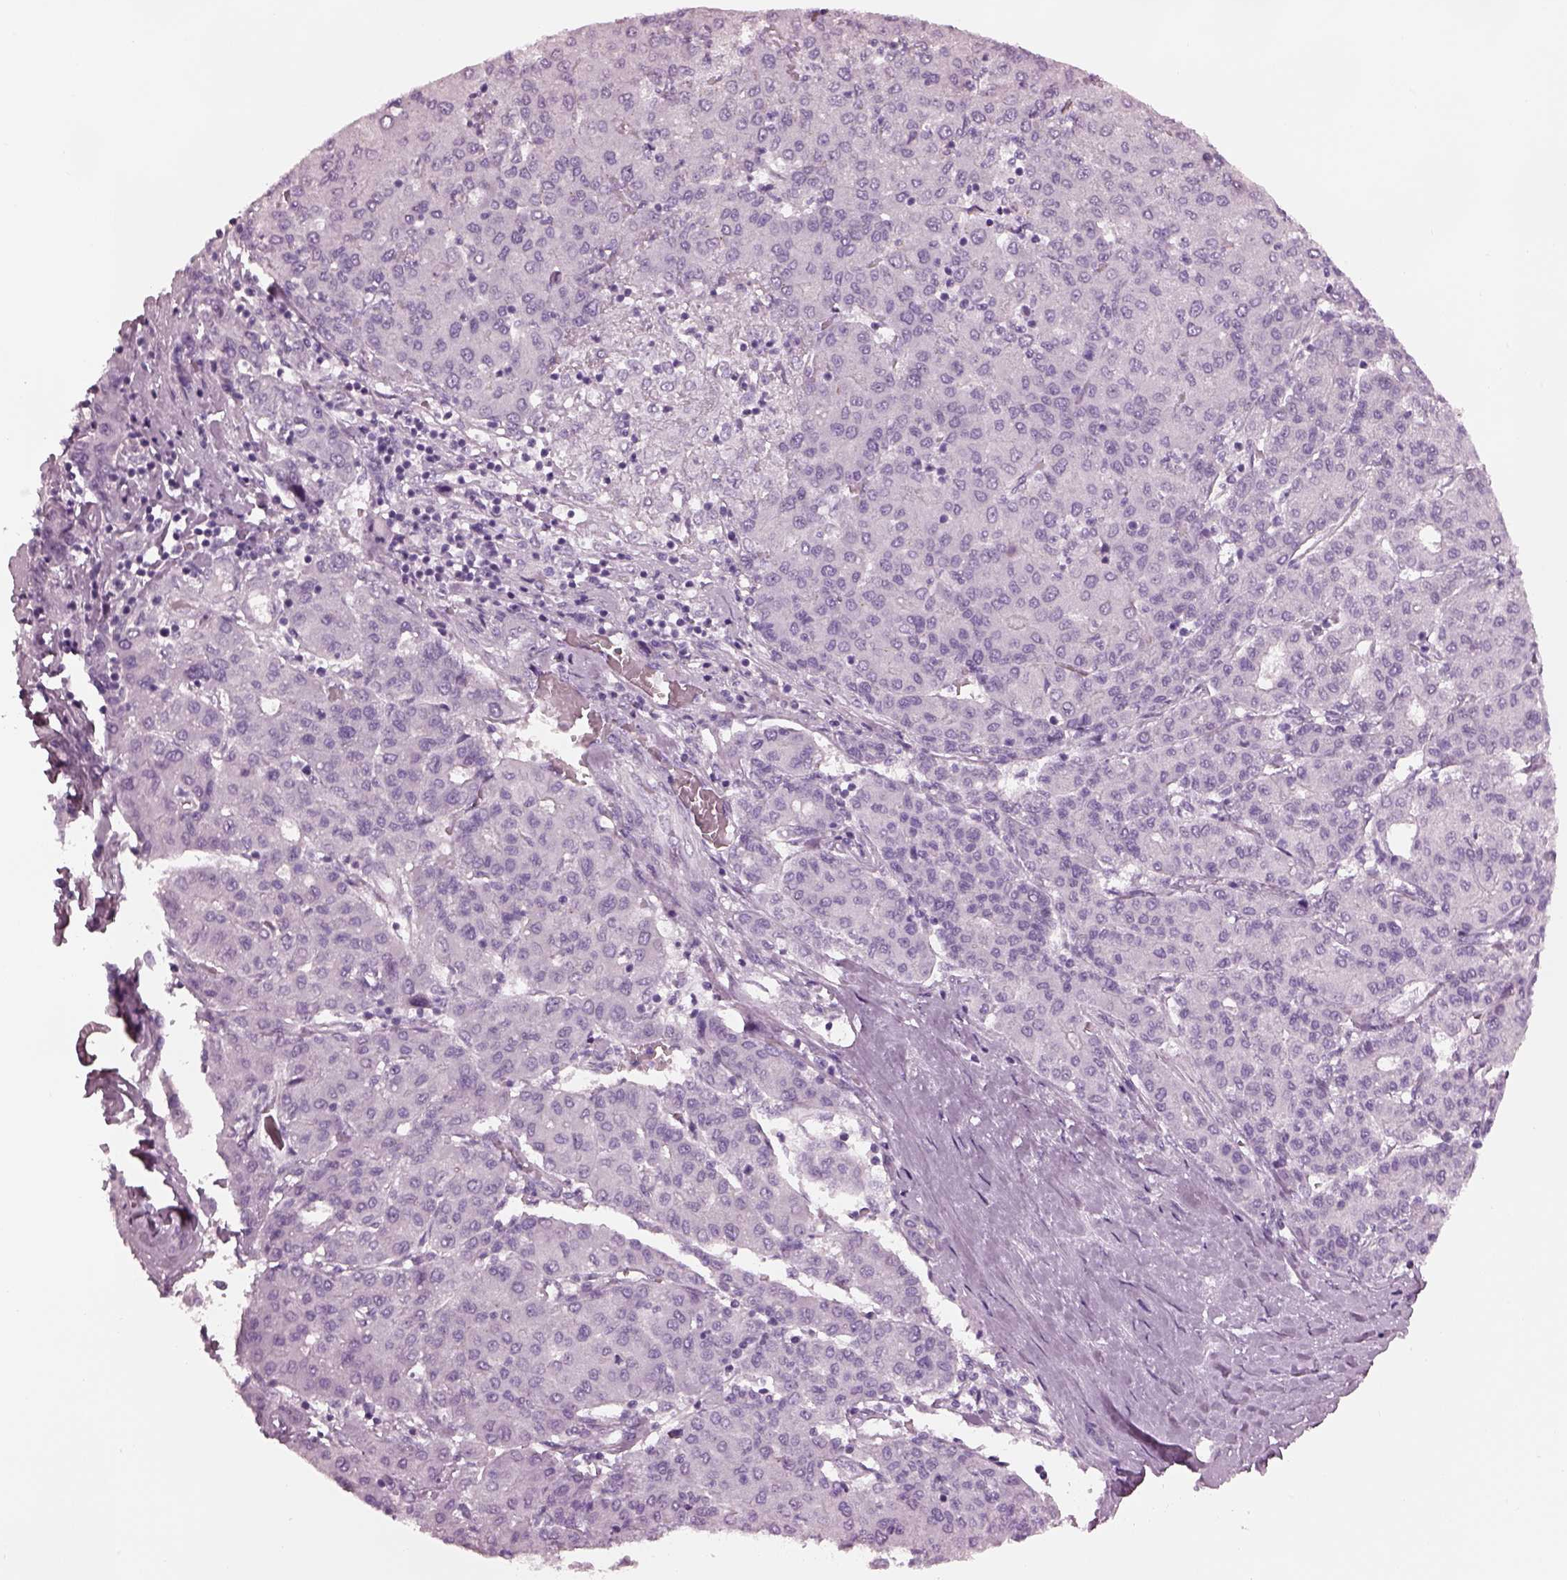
{"staining": {"intensity": "negative", "quantity": "none", "location": "none"}, "tissue": "liver cancer", "cell_type": "Tumor cells", "image_type": "cancer", "snomed": [{"axis": "morphology", "description": "Carcinoma, Hepatocellular, NOS"}, {"axis": "topography", "description": "Liver"}], "caption": "IHC of hepatocellular carcinoma (liver) displays no staining in tumor cells. (Brightfield microscopy of DAB (3,3'-diaminobenzidine) IHC at high magnification).", "gene": "PDC", "patient": {"sex": "male", "age": 65}}